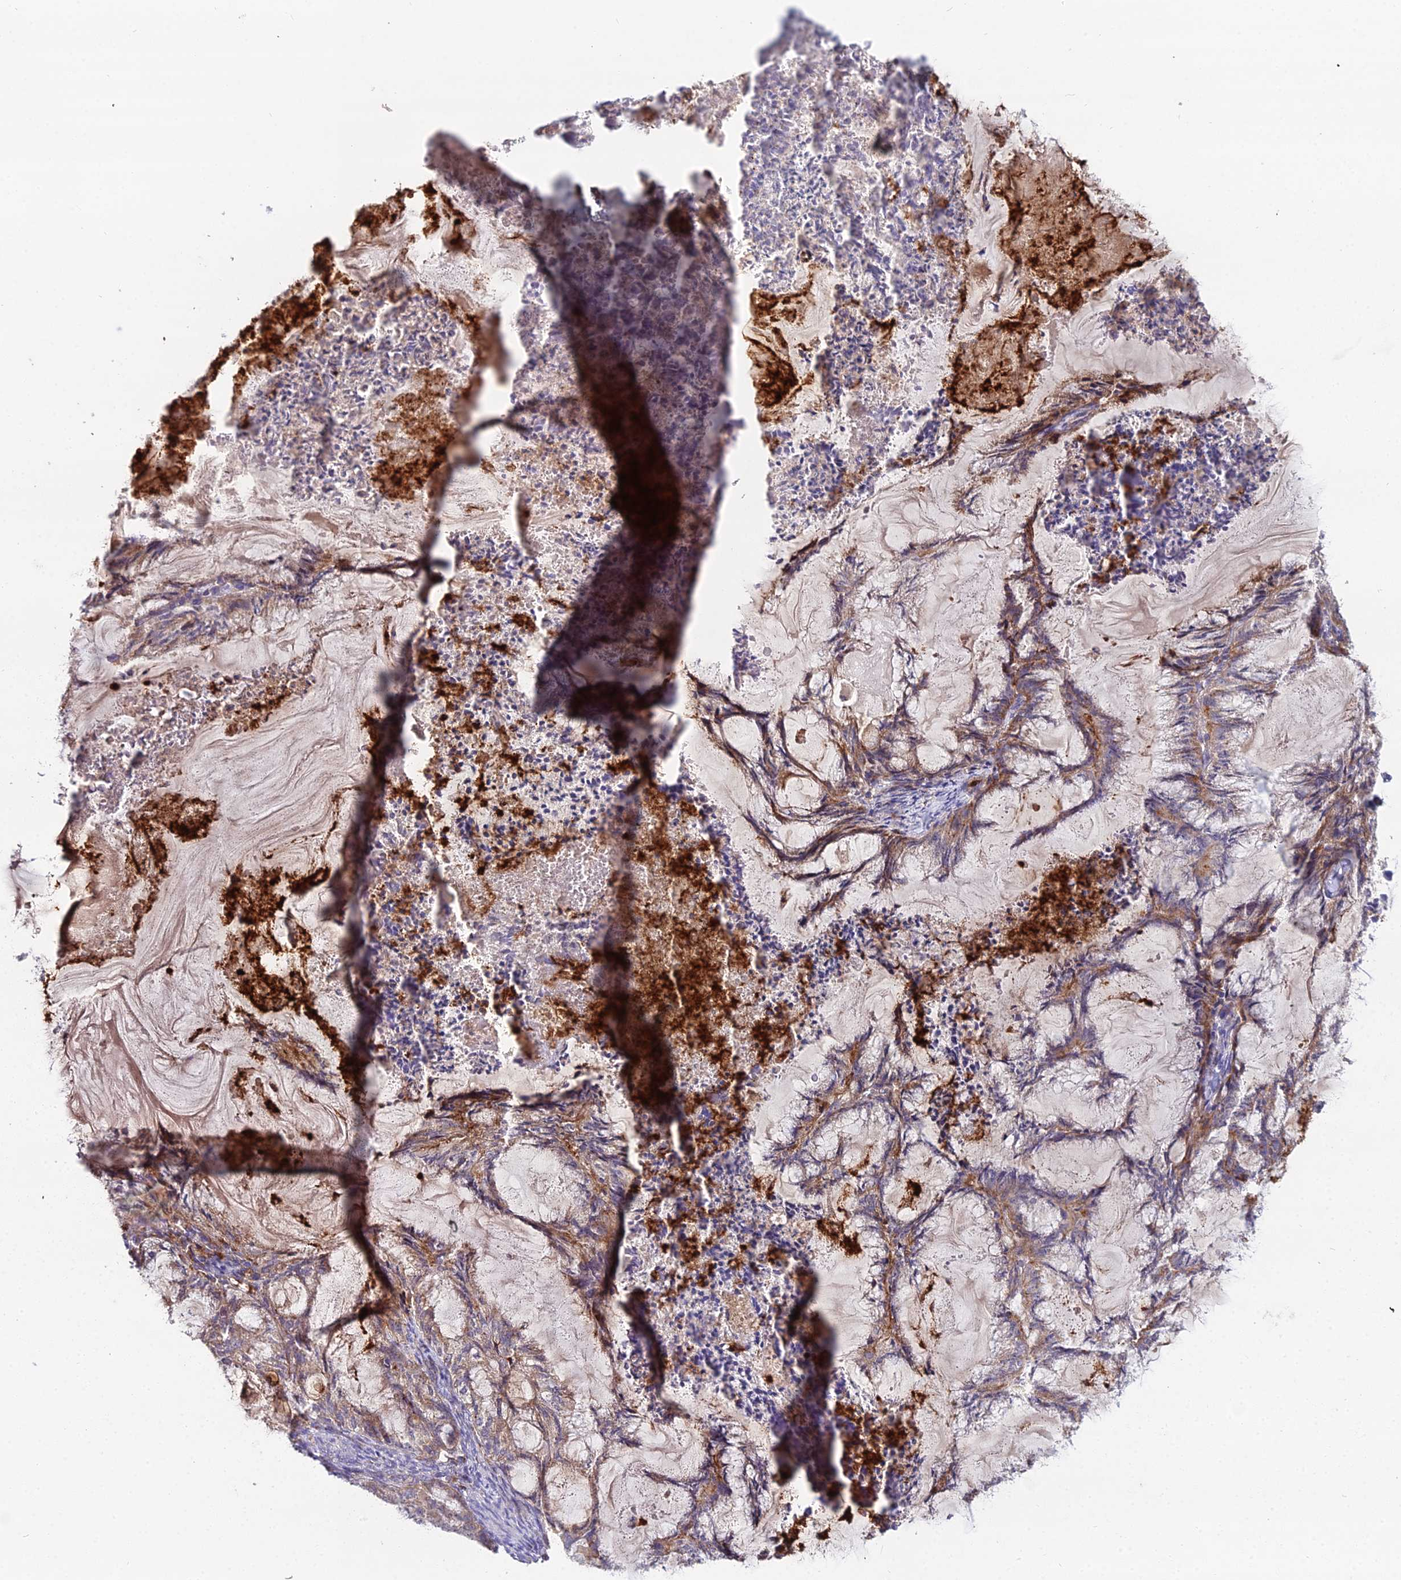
{"staining": {"intensity": "weak", "quantity": "25%-75%", "location": "cytoplasmic/membranous"}, "tissue": "endometrial cancer", "cell_type": "Tumor cells", "image_type": "cancer", "snomed": [{"axis": "morphology", "description": "Adenocarcinoma, NOS"}, {"axis": "topography", "description": "Endometrium"}], "caption": "A low amount of weak cytoplasmic/membranous staining is seen in about 25%-75% of tumor cells in endometrial cancer (adenocarcinoma) tissue. (DAB (3,3'-diaminobenzidine) IHC, brown staining for protein, blue staining for nuclei).", "gene": "EID2", "patient": {"sex": "female", "age": 86}}